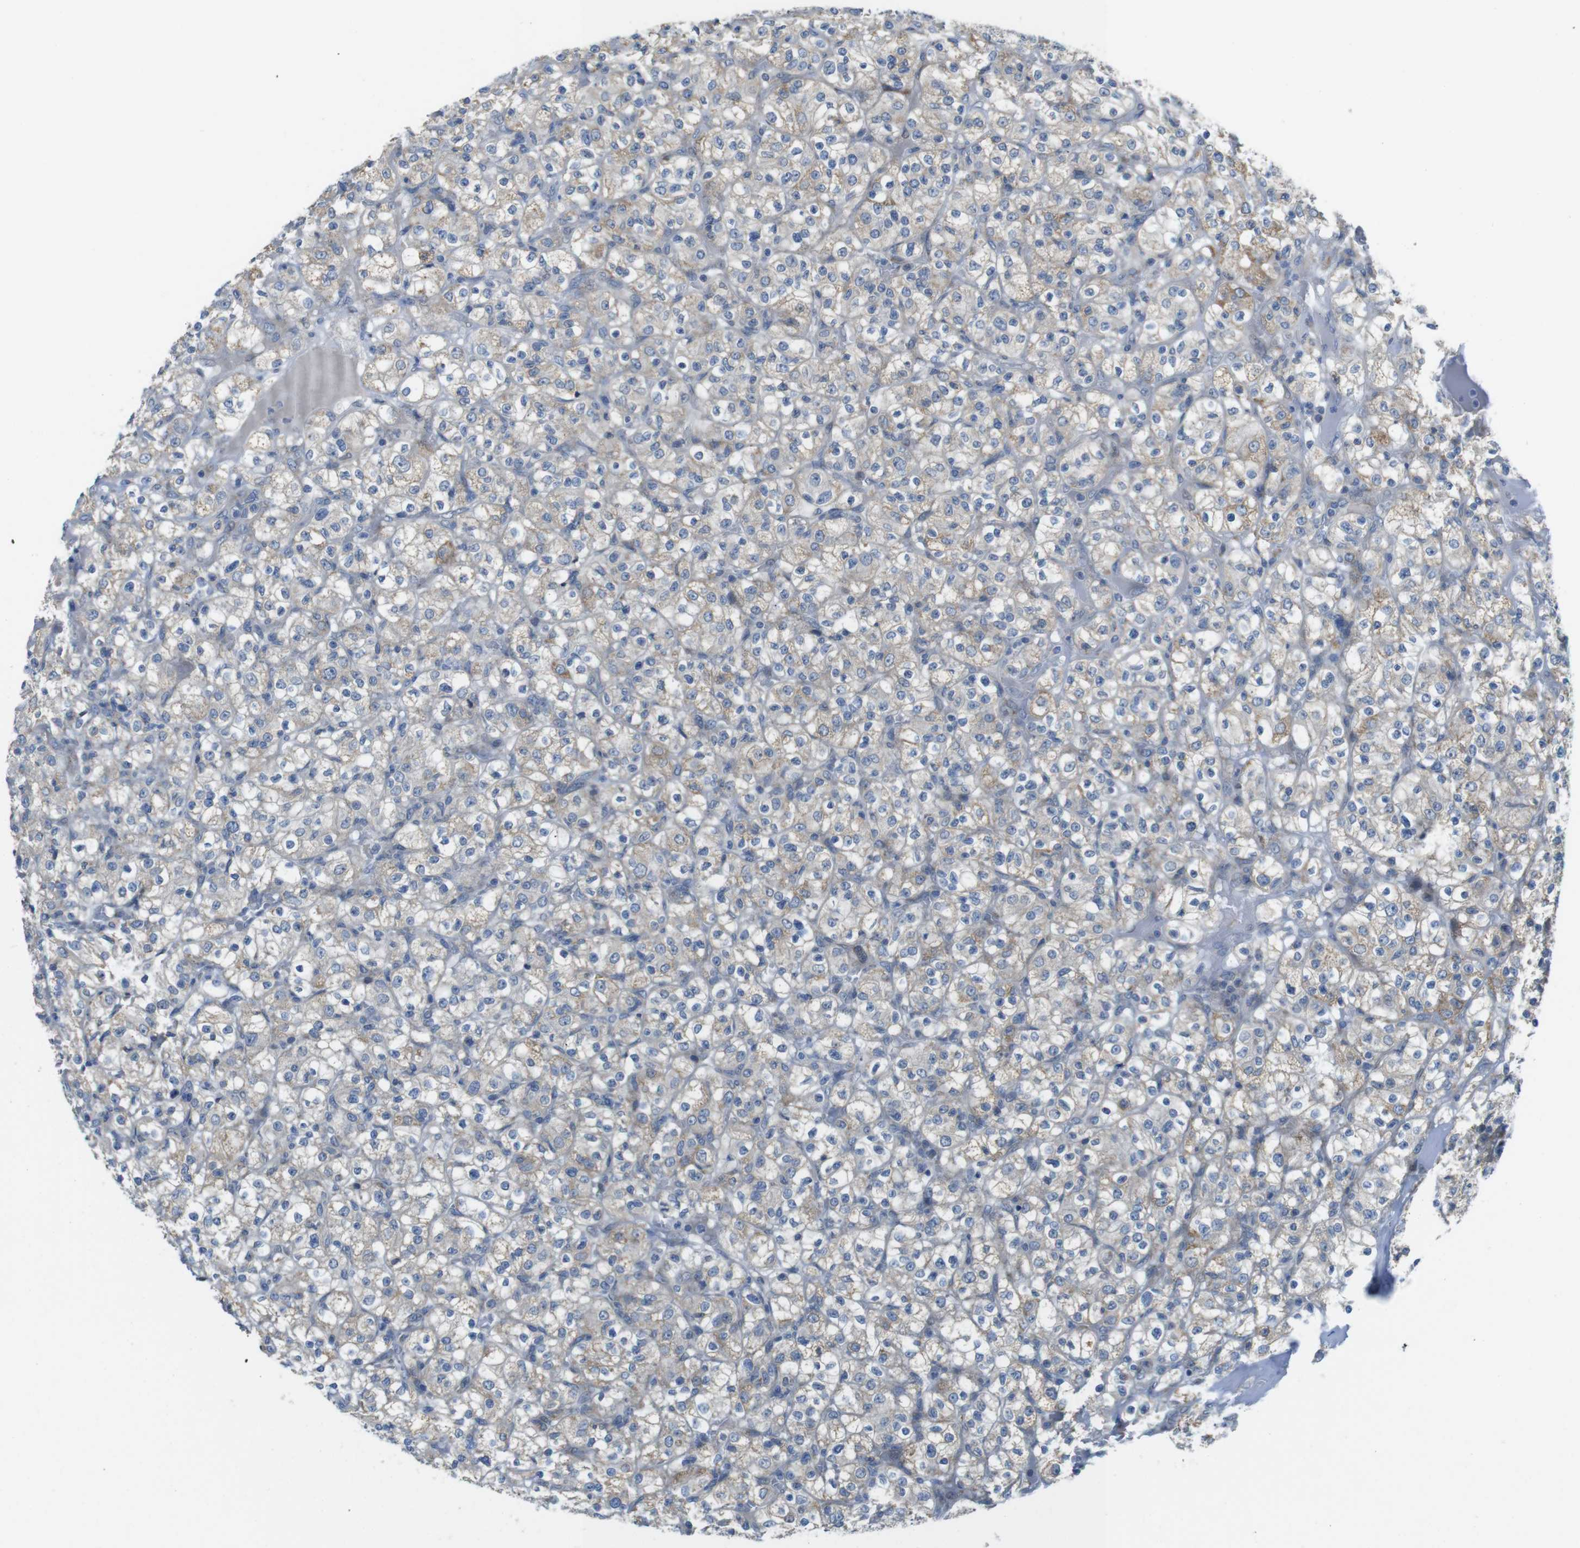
{"staining": {"intensity": "weak", "quantity": ">75%", "location": "cytoplasmic/membranous"}, "tissue": "renal cancer", "cell_type": "Tumor cells", "image_type": "cancer", "snomed": [{"axis": "morphology", "description": "Normal tissue, NOS"}, {"axis": "morphology", "description": "Adenocarcinoma, NOS"}, {"axis": "topography", "description": "Kidney"}], "caption": "A histopathology image of human adenocarcinoma (renal) stained for a protein demonstrates weak cytoplasmic/membranous brown staining in tumor cells. Immunohistochemistry stains the protein of interest in brown and the nuclei are stained blue.", "gene": "MARCHF1", "patient": {"sex": "female", "age": 72}}